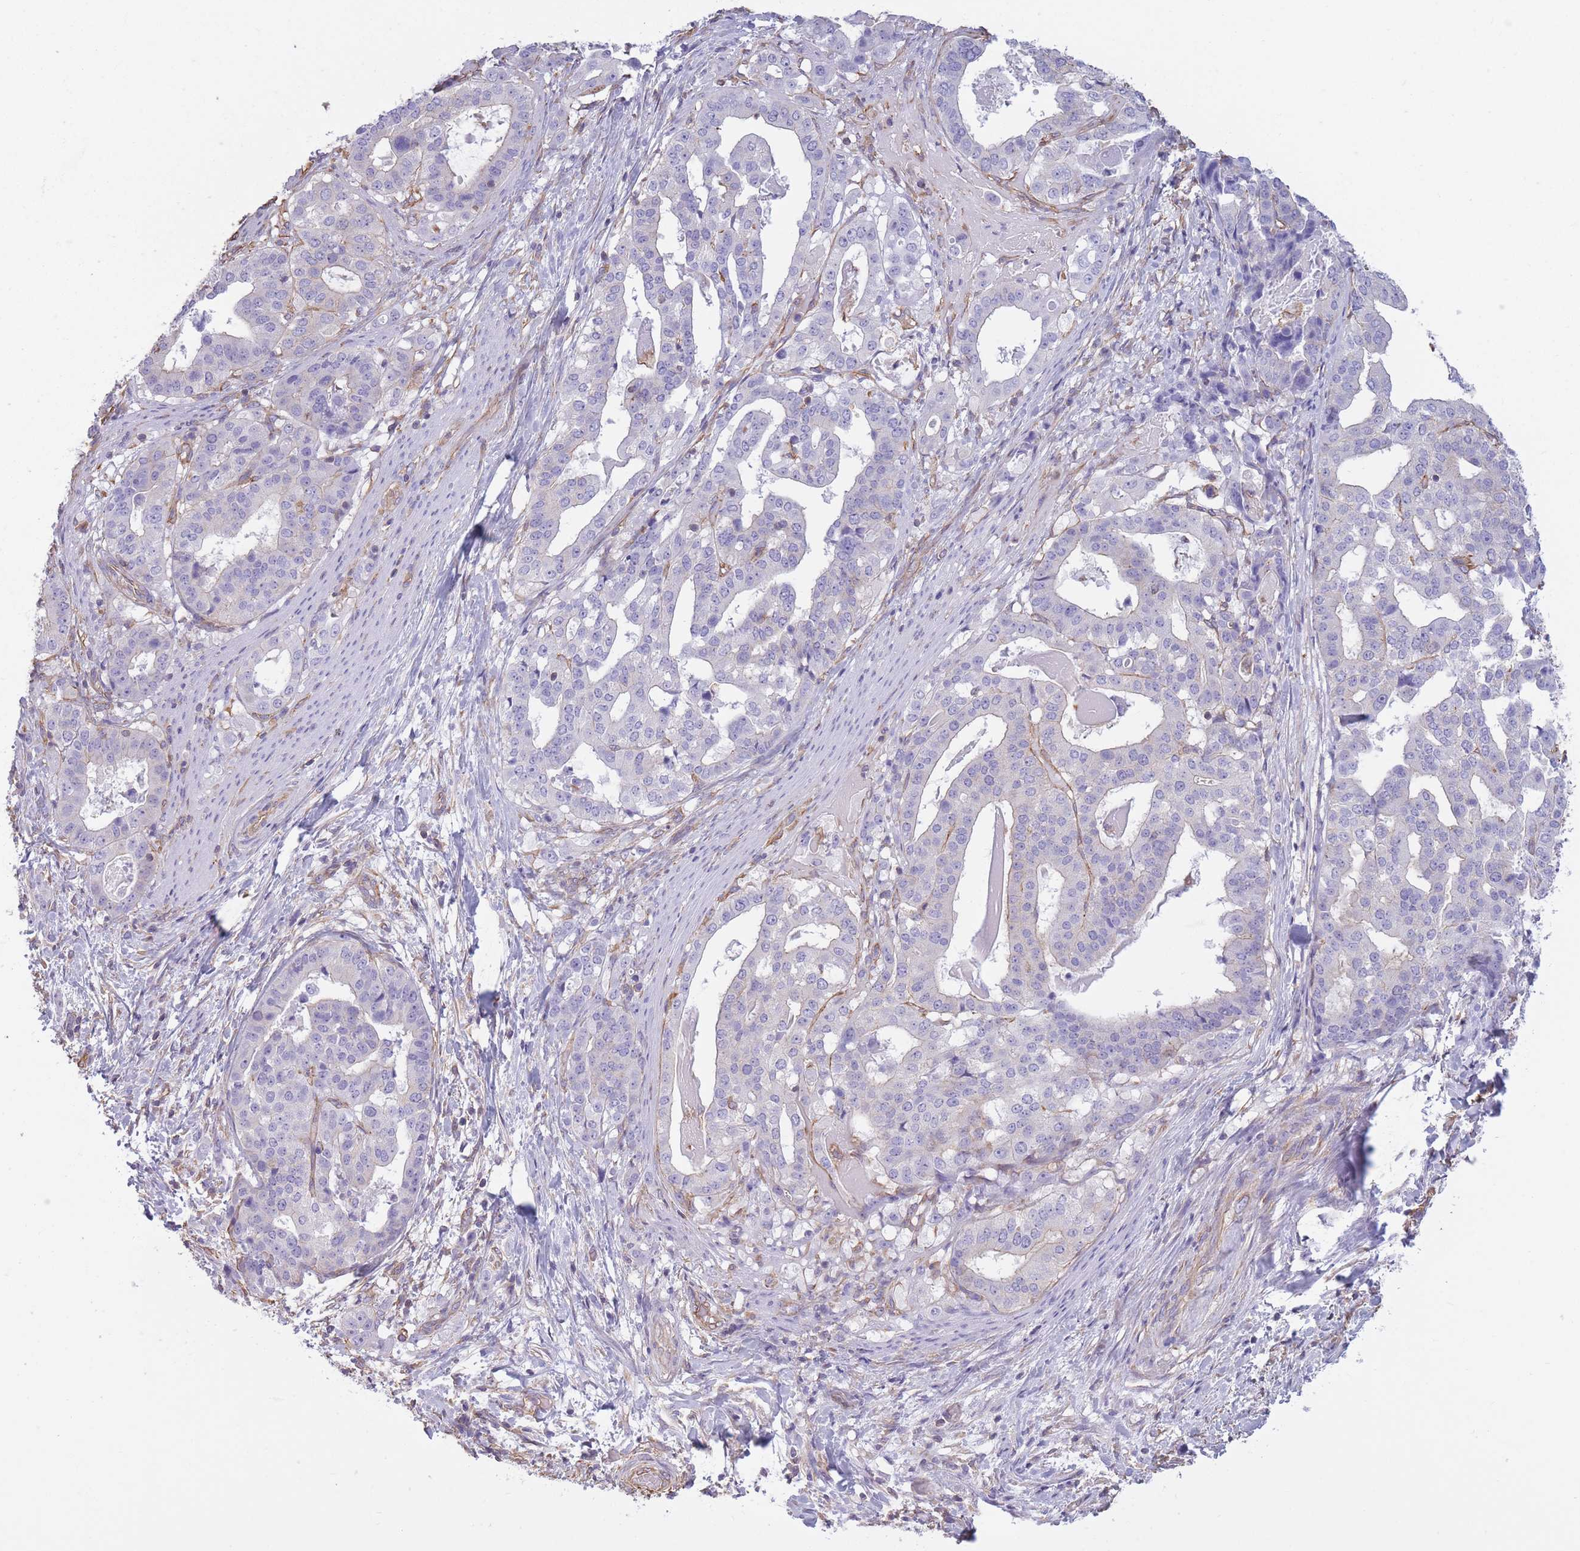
{"staining": {"intensity": "negative", "quantity": "none", "location": "none"}, "tissue": "stomach cancer", "cell_type": "Tumor cells", "image_type": "cancer", "snomed": [{"axis": "morphology", "description": "Adenocarcinoma, NOS"}, {"axis": "topography", "description": "Stomach"}], "caption": "The photomicrograph demonstrates no staining of tumor cells in stomach cancer (adenocarcinoma). The staining is performed using DAB (3,3'-diaminobenzidine) brown chromogen with nuclei counter-stained in using hematoxylin.", "gene": "ADD1", "patient": {"sex": "male", "age": 48}}